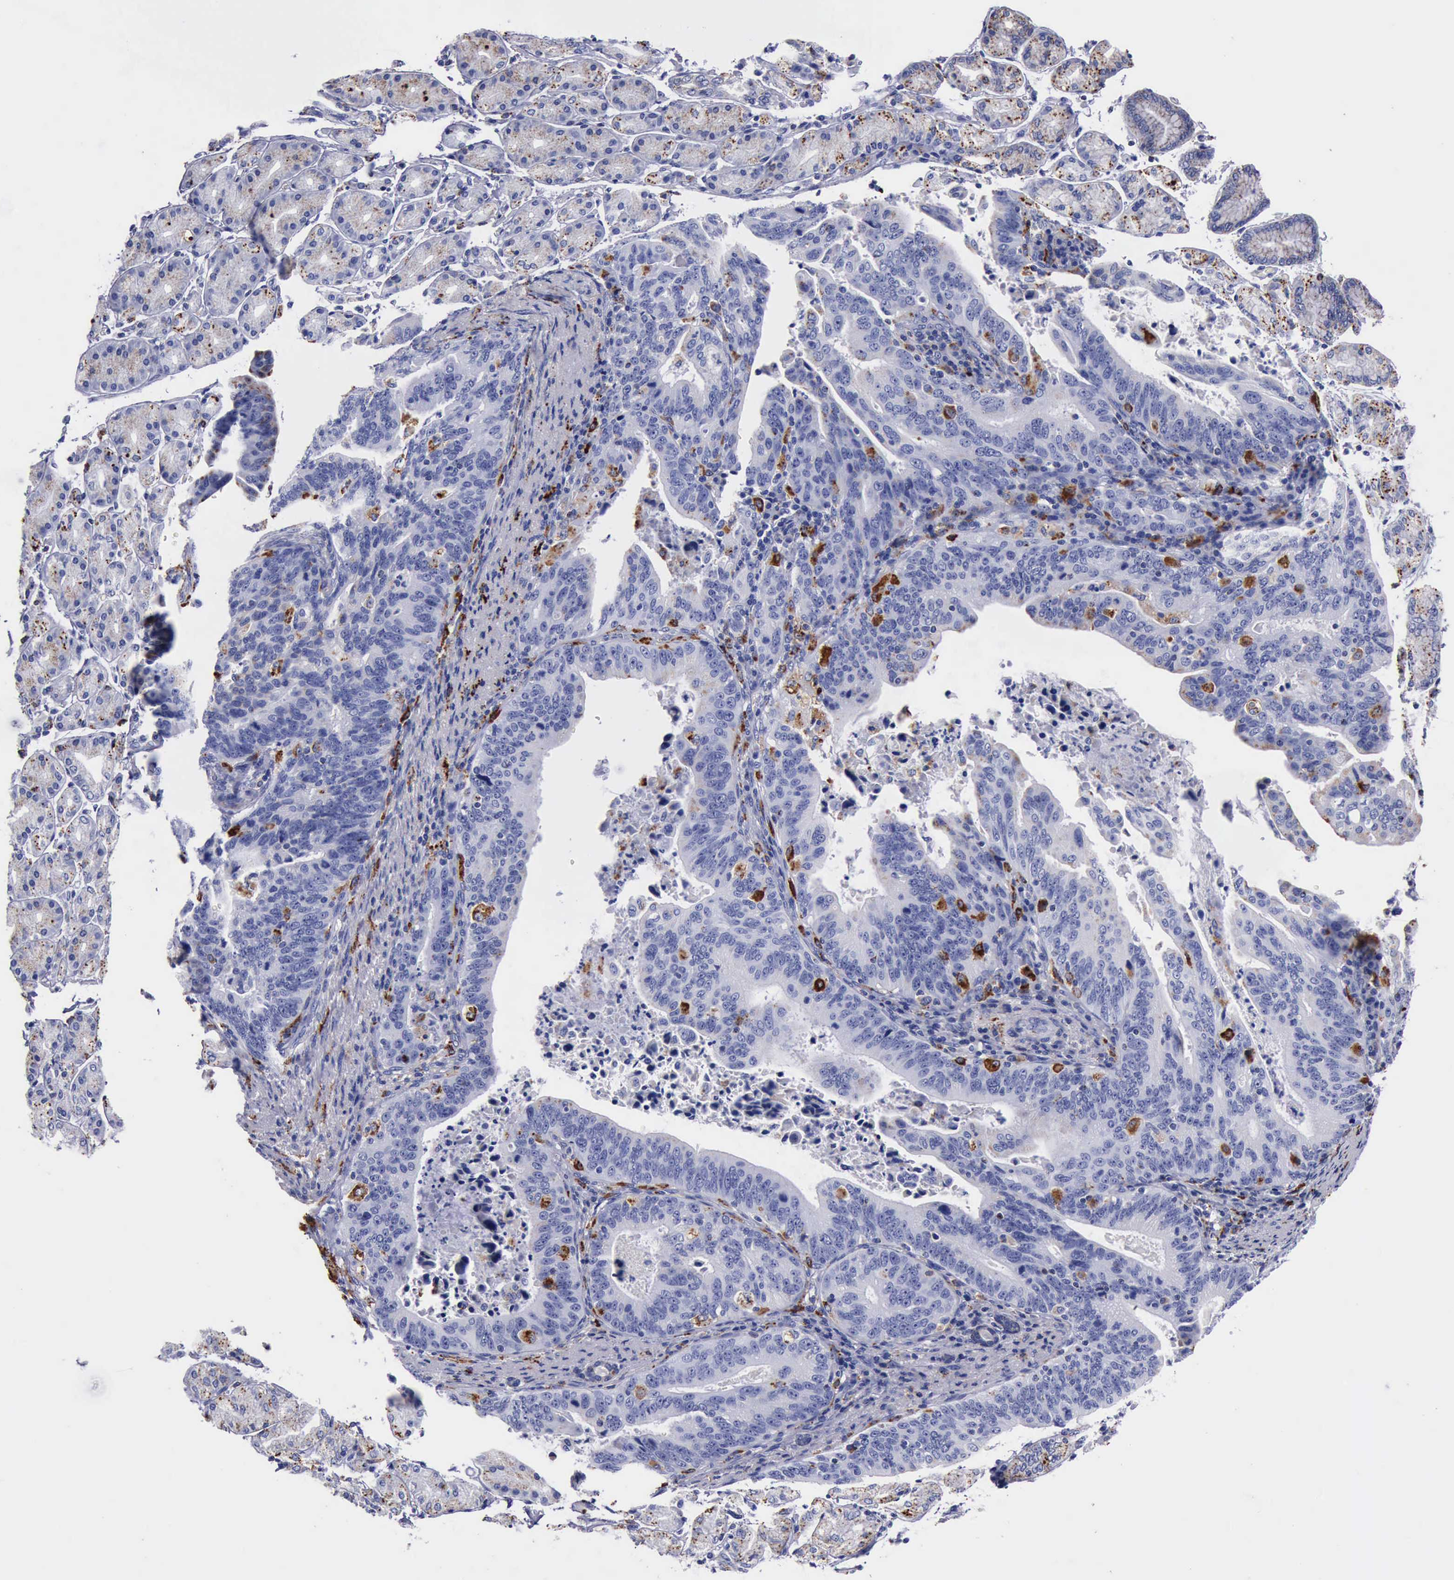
{"staining": {"intensity": "weak", "quantity": "<25%", "location": "cytoplasmic/membranous"}, "tissue": "stomach cancer", "cell_type": "Tumor cells", "image_type": "cancer", "snomed": [{"axis": "morphology", "description": "Adenocarcinoma, NOS"}, {"axis": "topography", "description": "Stomach, upper"}], "caption": "Image shows no significant protein positivity in tumor cells of adenocarcinoma (stomach).", "gene": "CTSD", "patient": {"sex": "female", "age": 50}}